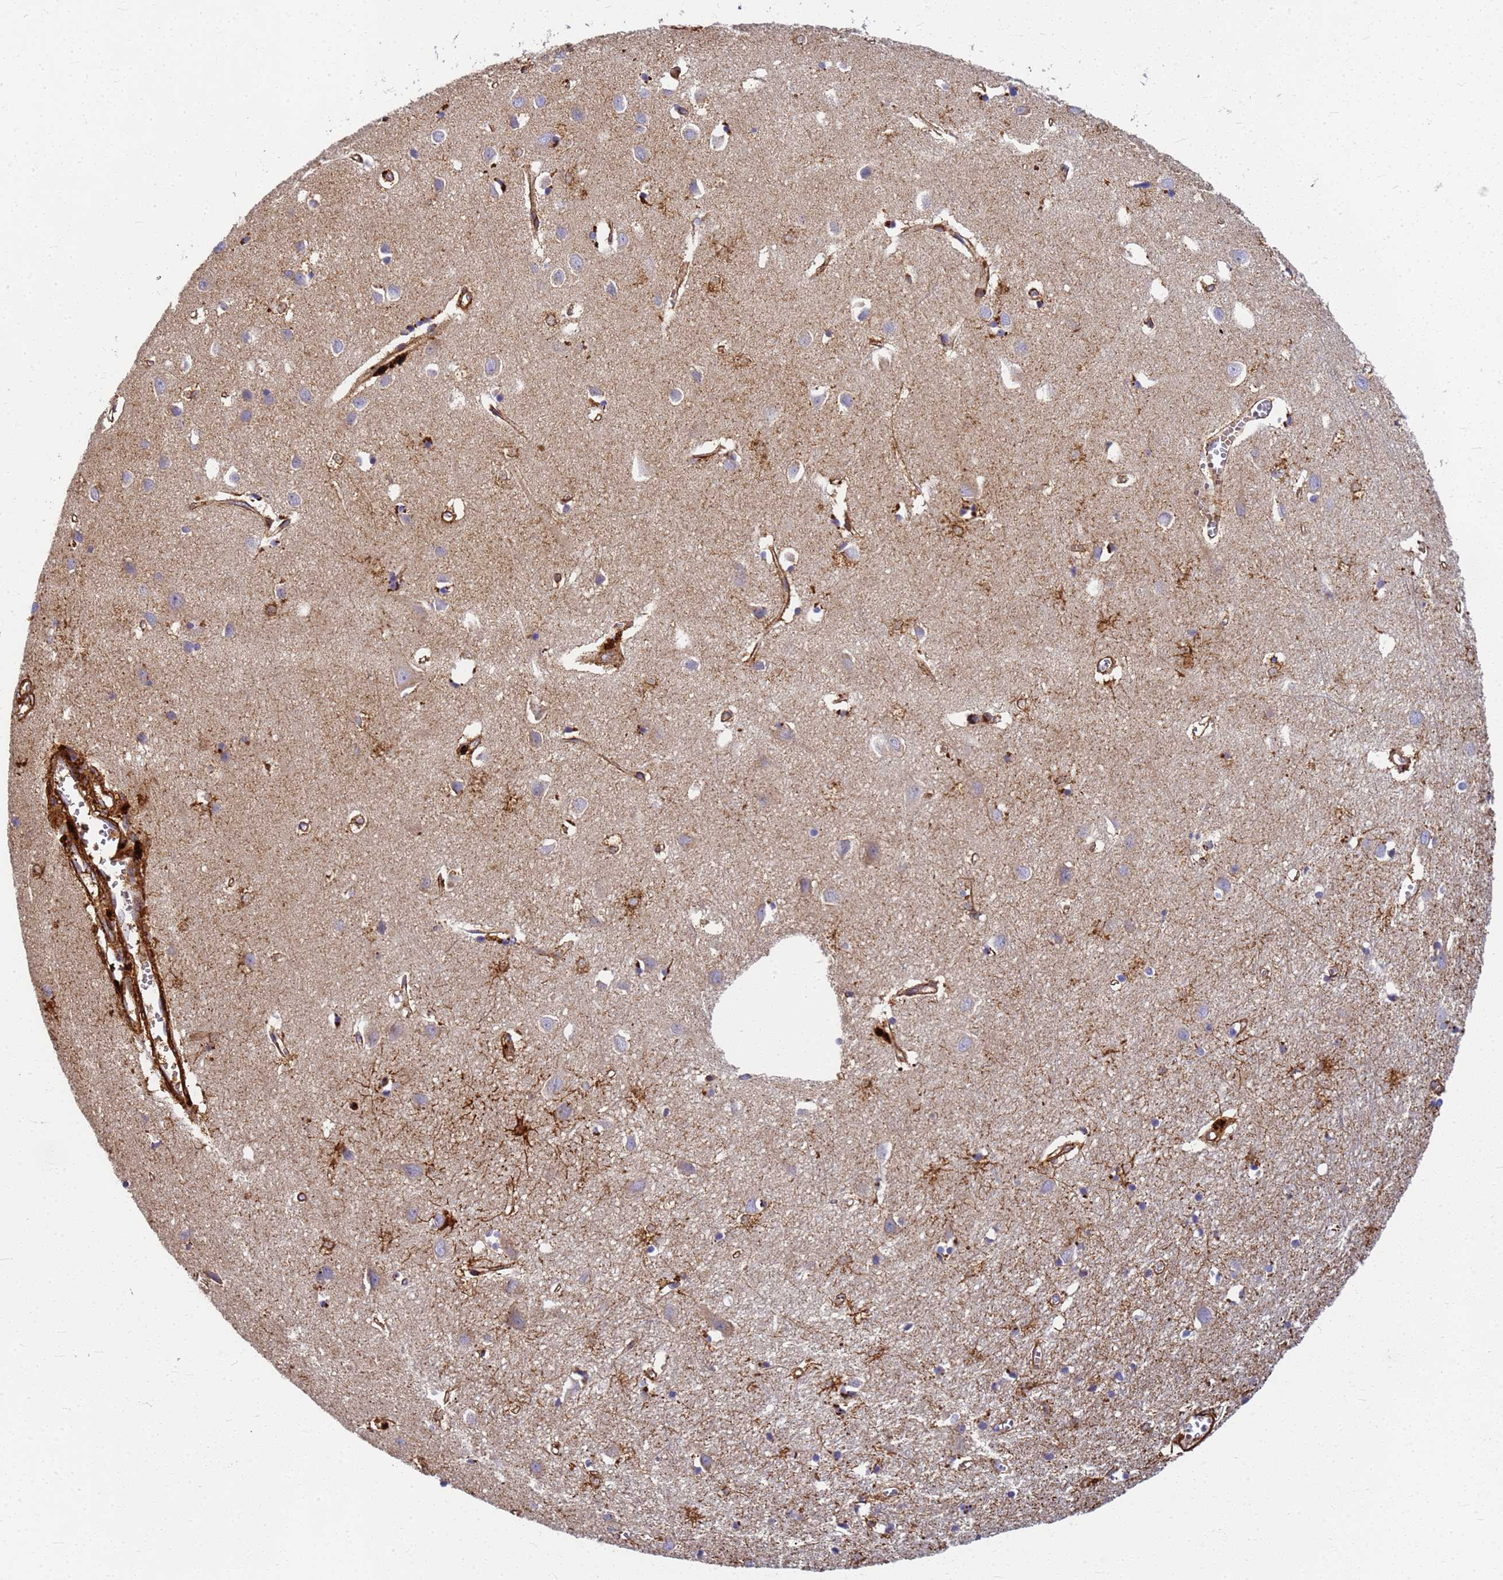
{"staining": {"intensity": "moderate", "quantity": ">75%", "location": "cytoplasmic/membranous"}, "tissue": "cerebral cortex", "cell_type": "Endothelial cells", "image_type": "normal", "snomed": [{"axis": "morphology", "description": "Normal tissue, NOS"}, {"axis": "topography", "description": "Cerebral cortex"}], "caption": "A high-resolution micrograph shows immunohistochemistry staining of normal cerebral cortex, which demonstrates moderate cytoplasmic/membranous positivity in approximately >75% of endothelial cells. The staining was performed using DAB, with brown indicating positive protein expression. Nuclei are stained blue with hematoxylin.", "gene": "C2CD5", "patient": {"sex": "female", "age": 64}}